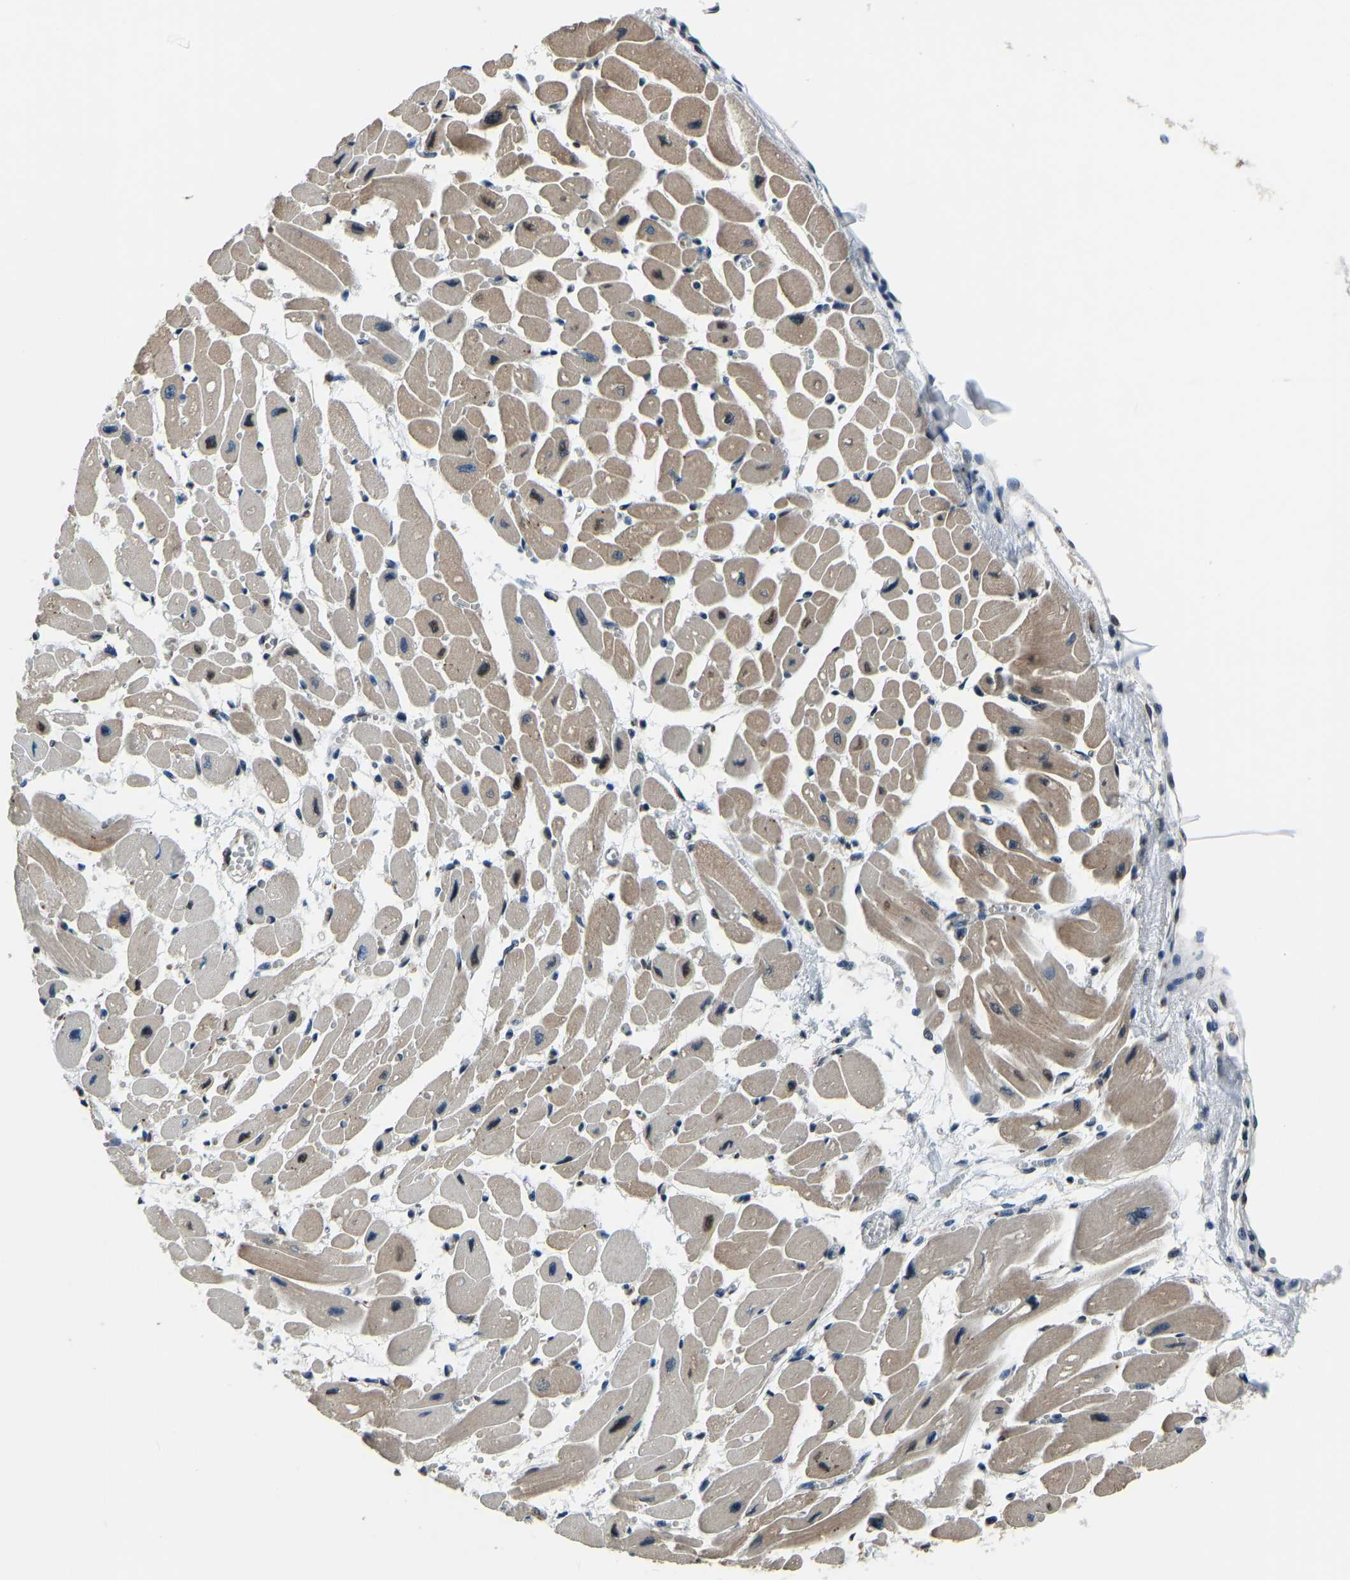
{"staining": {"intensity": "moderate", "quantity": "25%-75%", "location": "cytoplasmic/membranous"}, "tissue": "heart muscle", "cell_type": "Cardiomyocytes", "image_type": "normal", "snomed": [{"axis": "morphology", "description": "Normal tissue, NOS"}, {"axis": "topography", "description": "Heart"}], "caption": "The histopathology image displays a brown stain indicating the presence of a protein in the cytoplasmic/membranous of cardiomyocytes in heart muscle. (brown staining indicates protein expression, while blue staining denotes nuclei).", "gene": "FOS", "patient": {"sex": "female", "age": 54}}